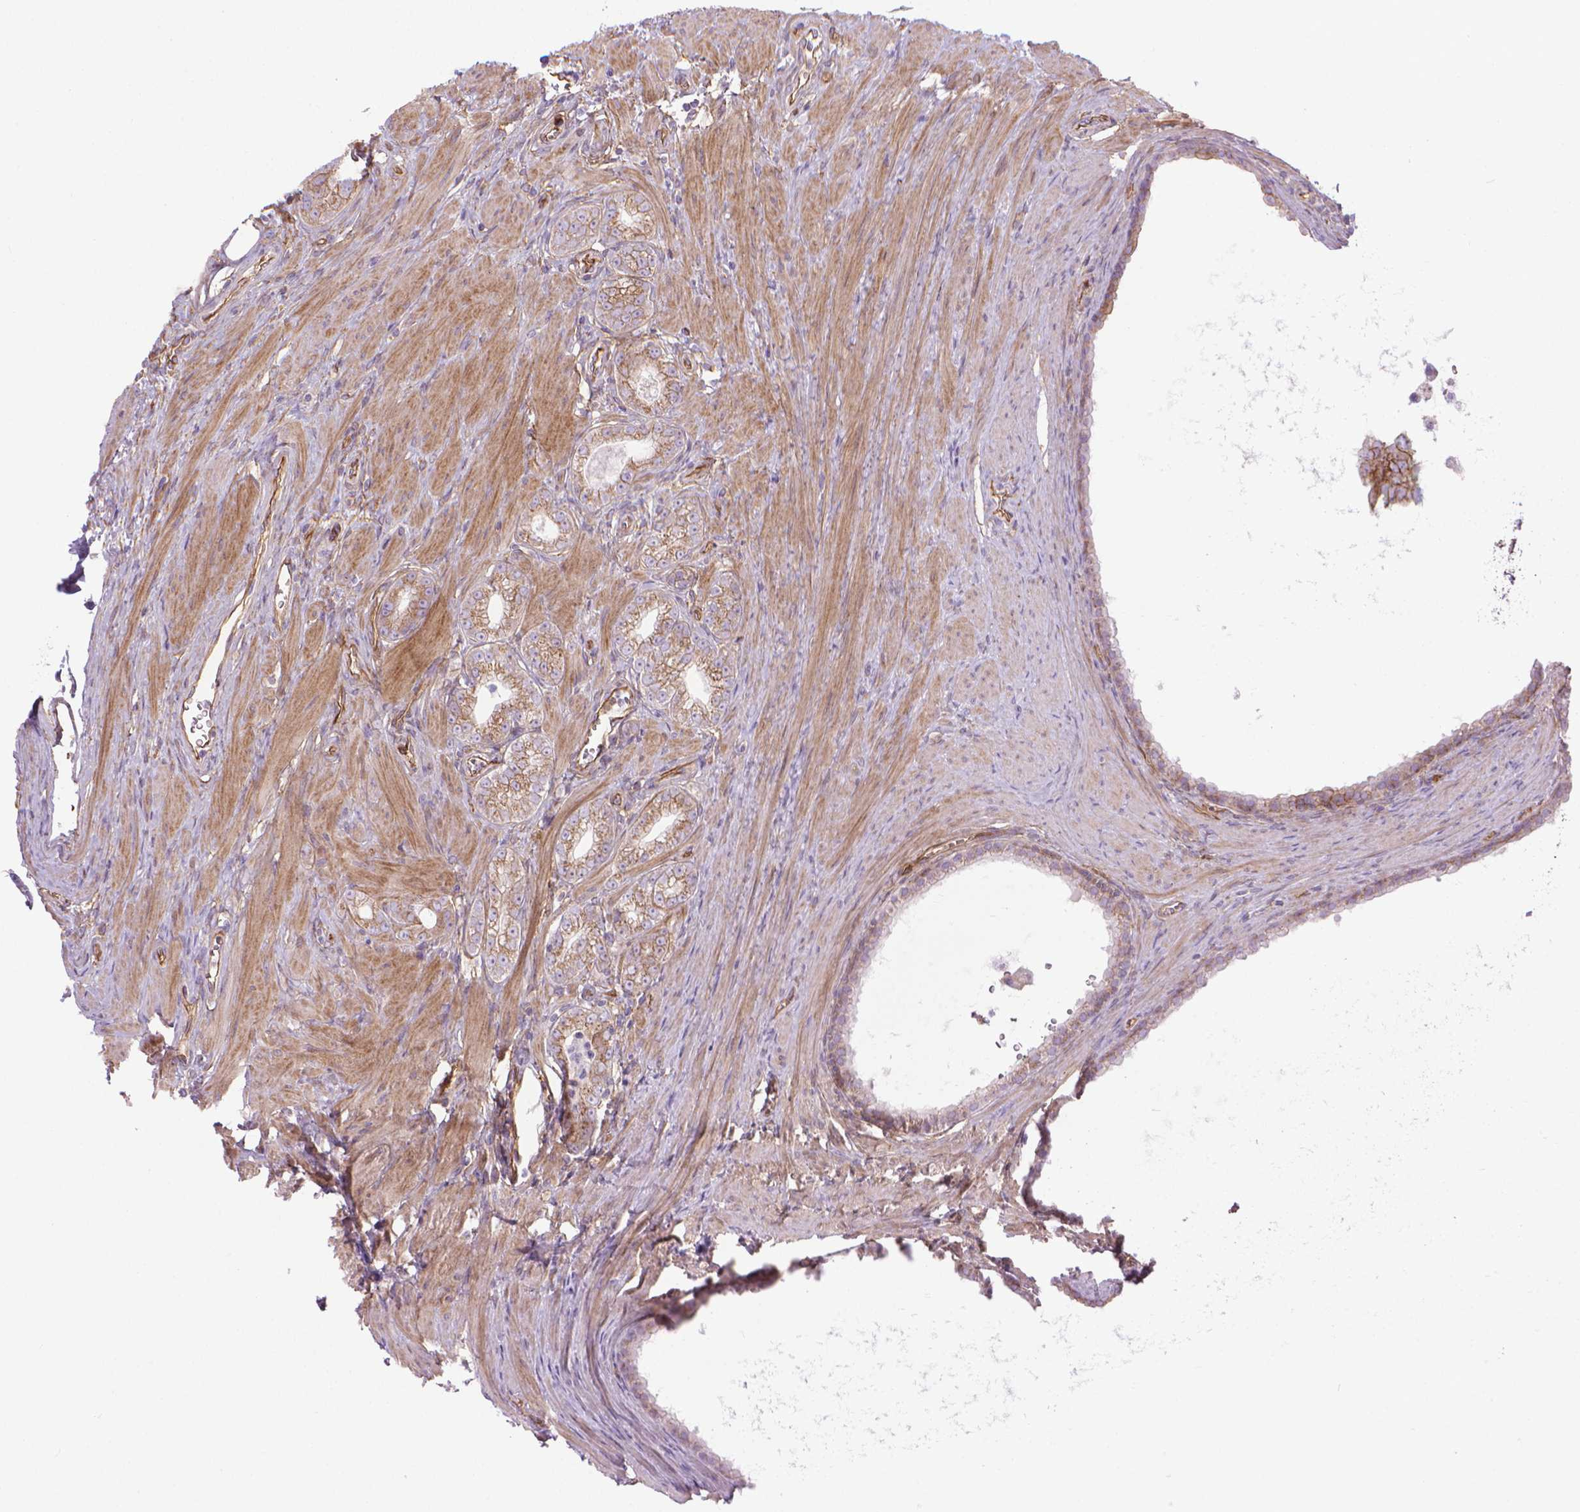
{"staining": {"intensity": "moderate", "quantity": ">75%", "location": "cytoplasmic/membranous"}, "tissue": "prostate cancer", "cell_type": "Tumor cells", "image_type": "cancer", "snomed": [{"axis": "morphology", "description": "Adenocarcinoma, NOS"}, {"axis": "topography", "description": "Prostate"}], "caption": "Approximately >75% of tumor cells in prostate adenocarcinoma reveal moderate cytoplasmic/membranous protein staining as visualized by brown immunohistochemical staining.", "gene": "TENT5A", "patient": {"sex": "male", "age": 71}}